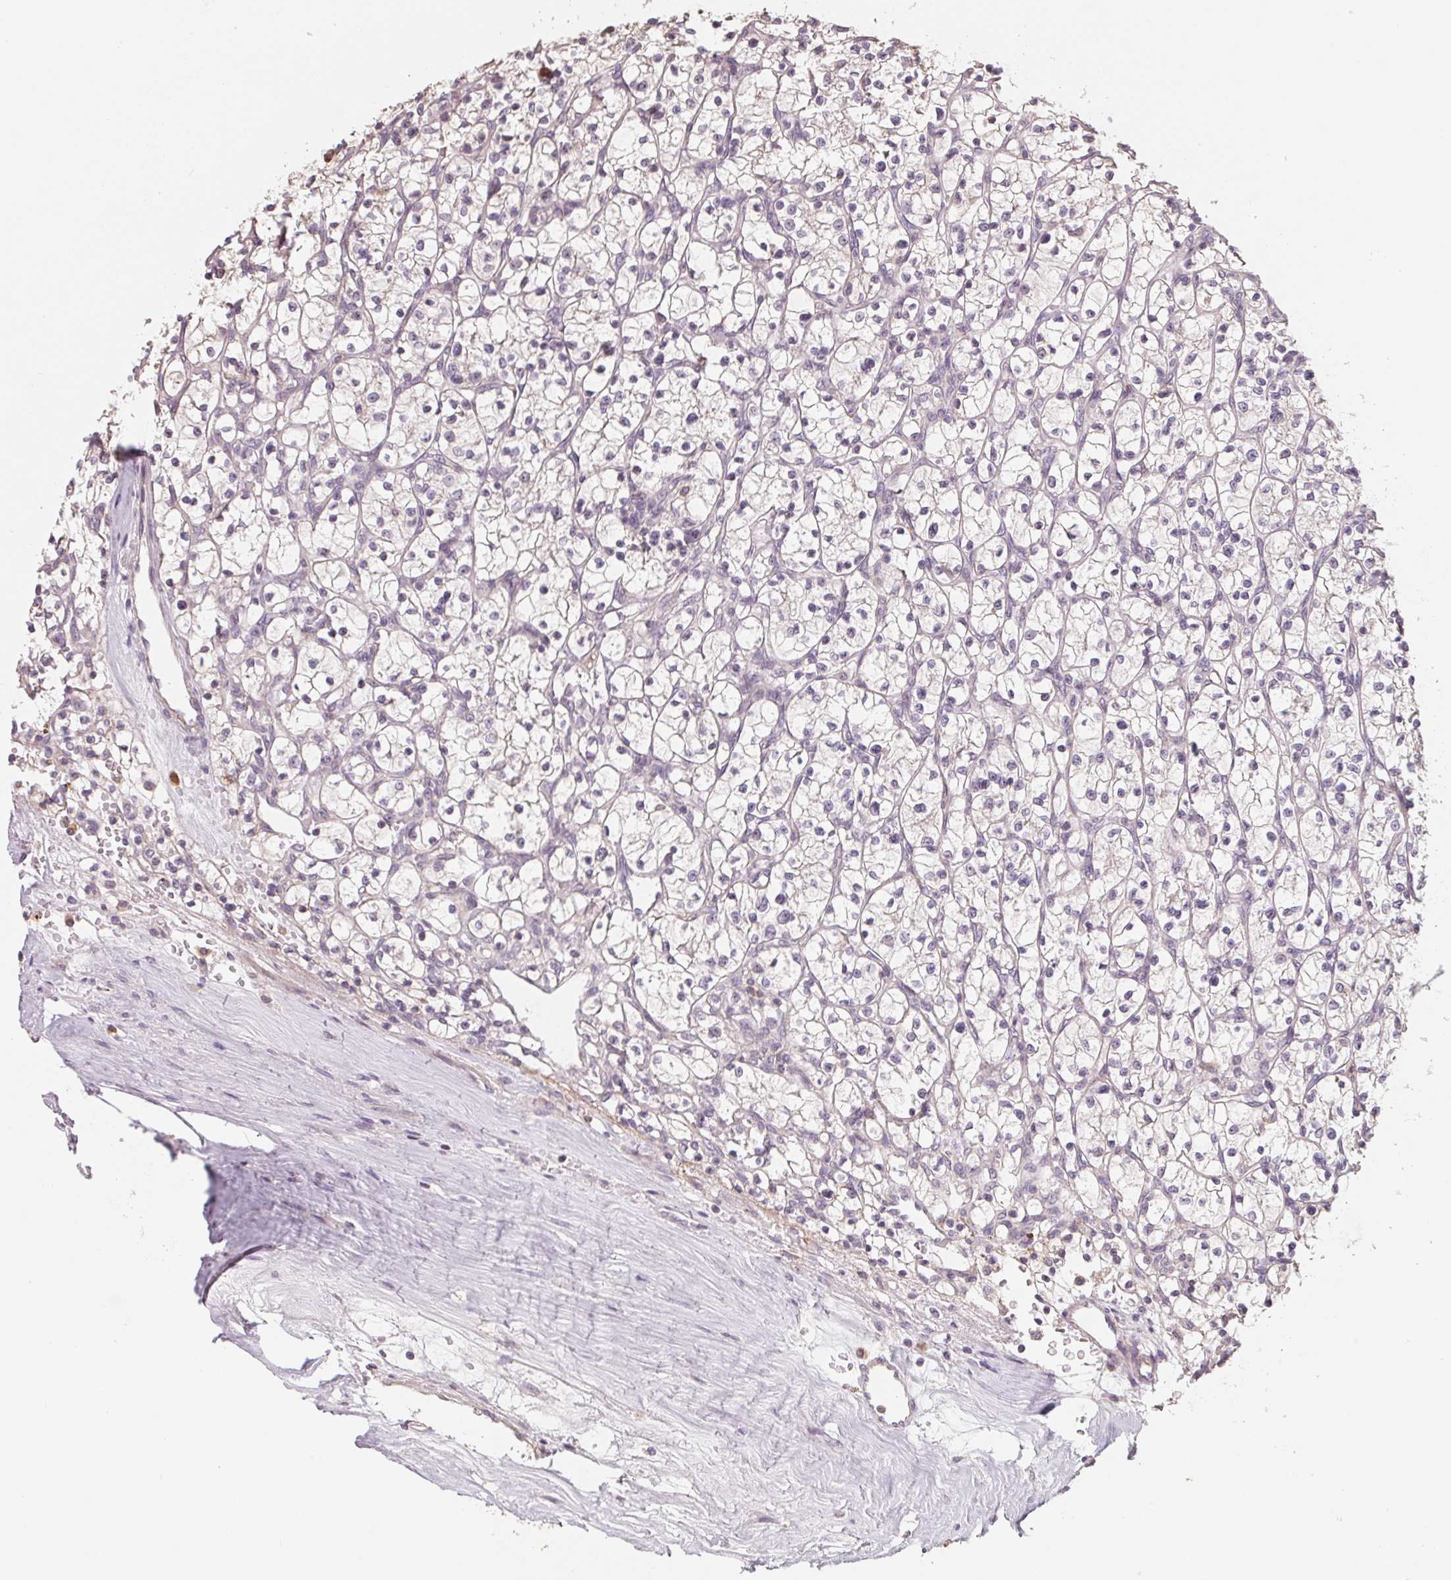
{"staining": {"intensity": "negative", "quantity": "none", "location": "none"}, "tissue": "renal cancer", "cell_type": "Tumor cells", "image_type": "cancer", "snomed": [{"axis": "morphology", "description": "Adenocarcinoma, NOS"}, {"axis": "topography", "description": "Kidney"}], "caption": "There is no significant positivity in tumor cells of renal adenocarcinoma.", "gene": "AQP8", "patient": {"sex": "female", "age": 64}}